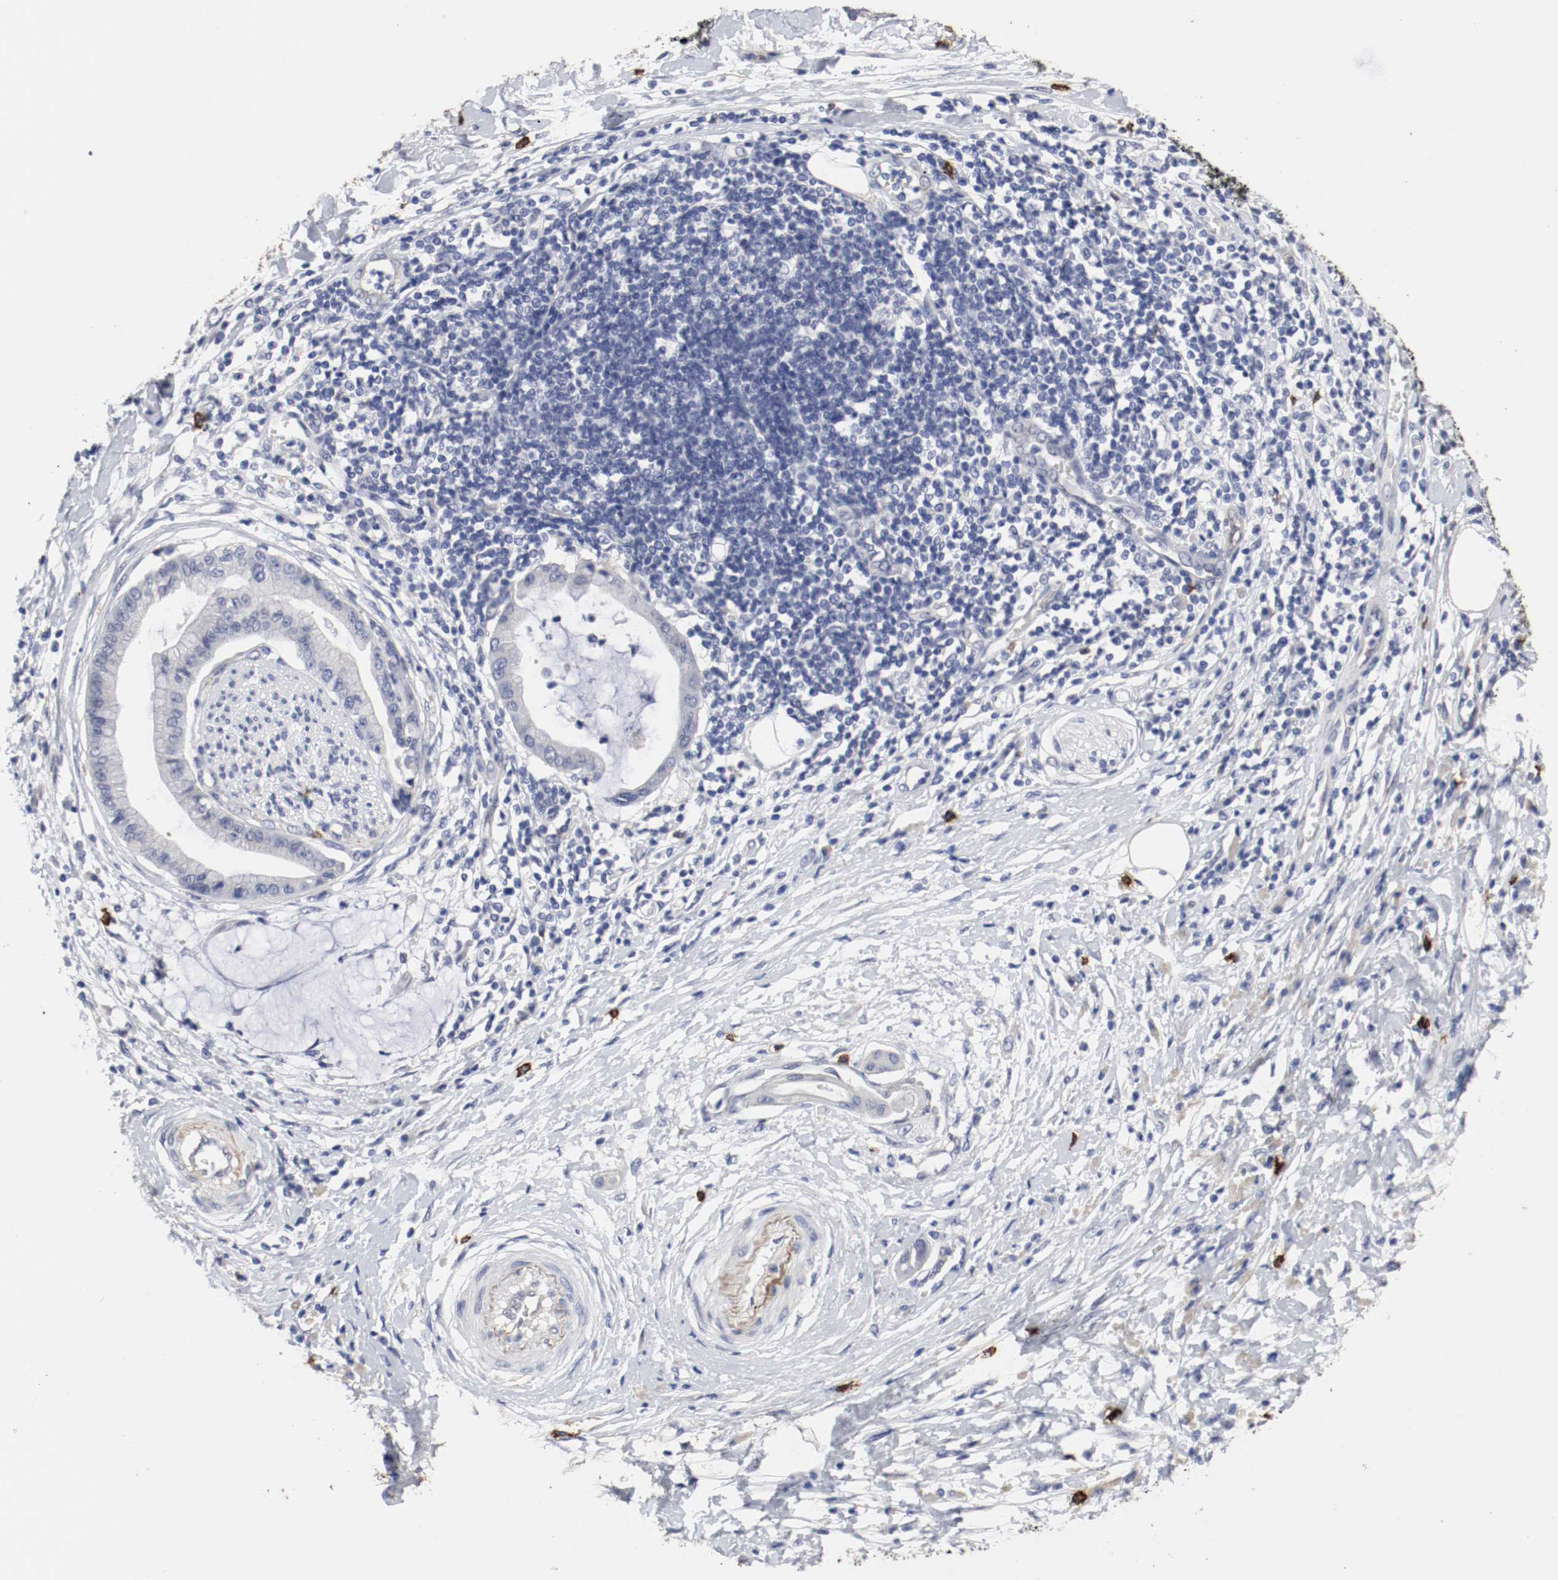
{"staining": {"intensity": "negative", "quantity": "none", "location": "none"}, "tissue": "pancreatic cancer", "cell_type": "Tumor cells", "image_type": "cancer", "snomed": [{"axis": "morphology", "description": "Adenocarcinoma, NOS"}, {"axis": "morphology", "description": "Adenocarcinoma, metastatic, NOS"}, {"axis": "topography", "description": "Lymph node"}, {"axis": "topography", "description": "Pancreas"}, {"axis": "topography", "description": "Duodenum"}], "caption": "IHC micrograph of neoplastic tissue: human adenocarcinoma (pancreatic) stained with DAB (3,3'-diaminobenzidine) reveals no significant protein positivity in tumor cells.", "gene": "KIT", "patient": {"sex": "female", "age": 64}}